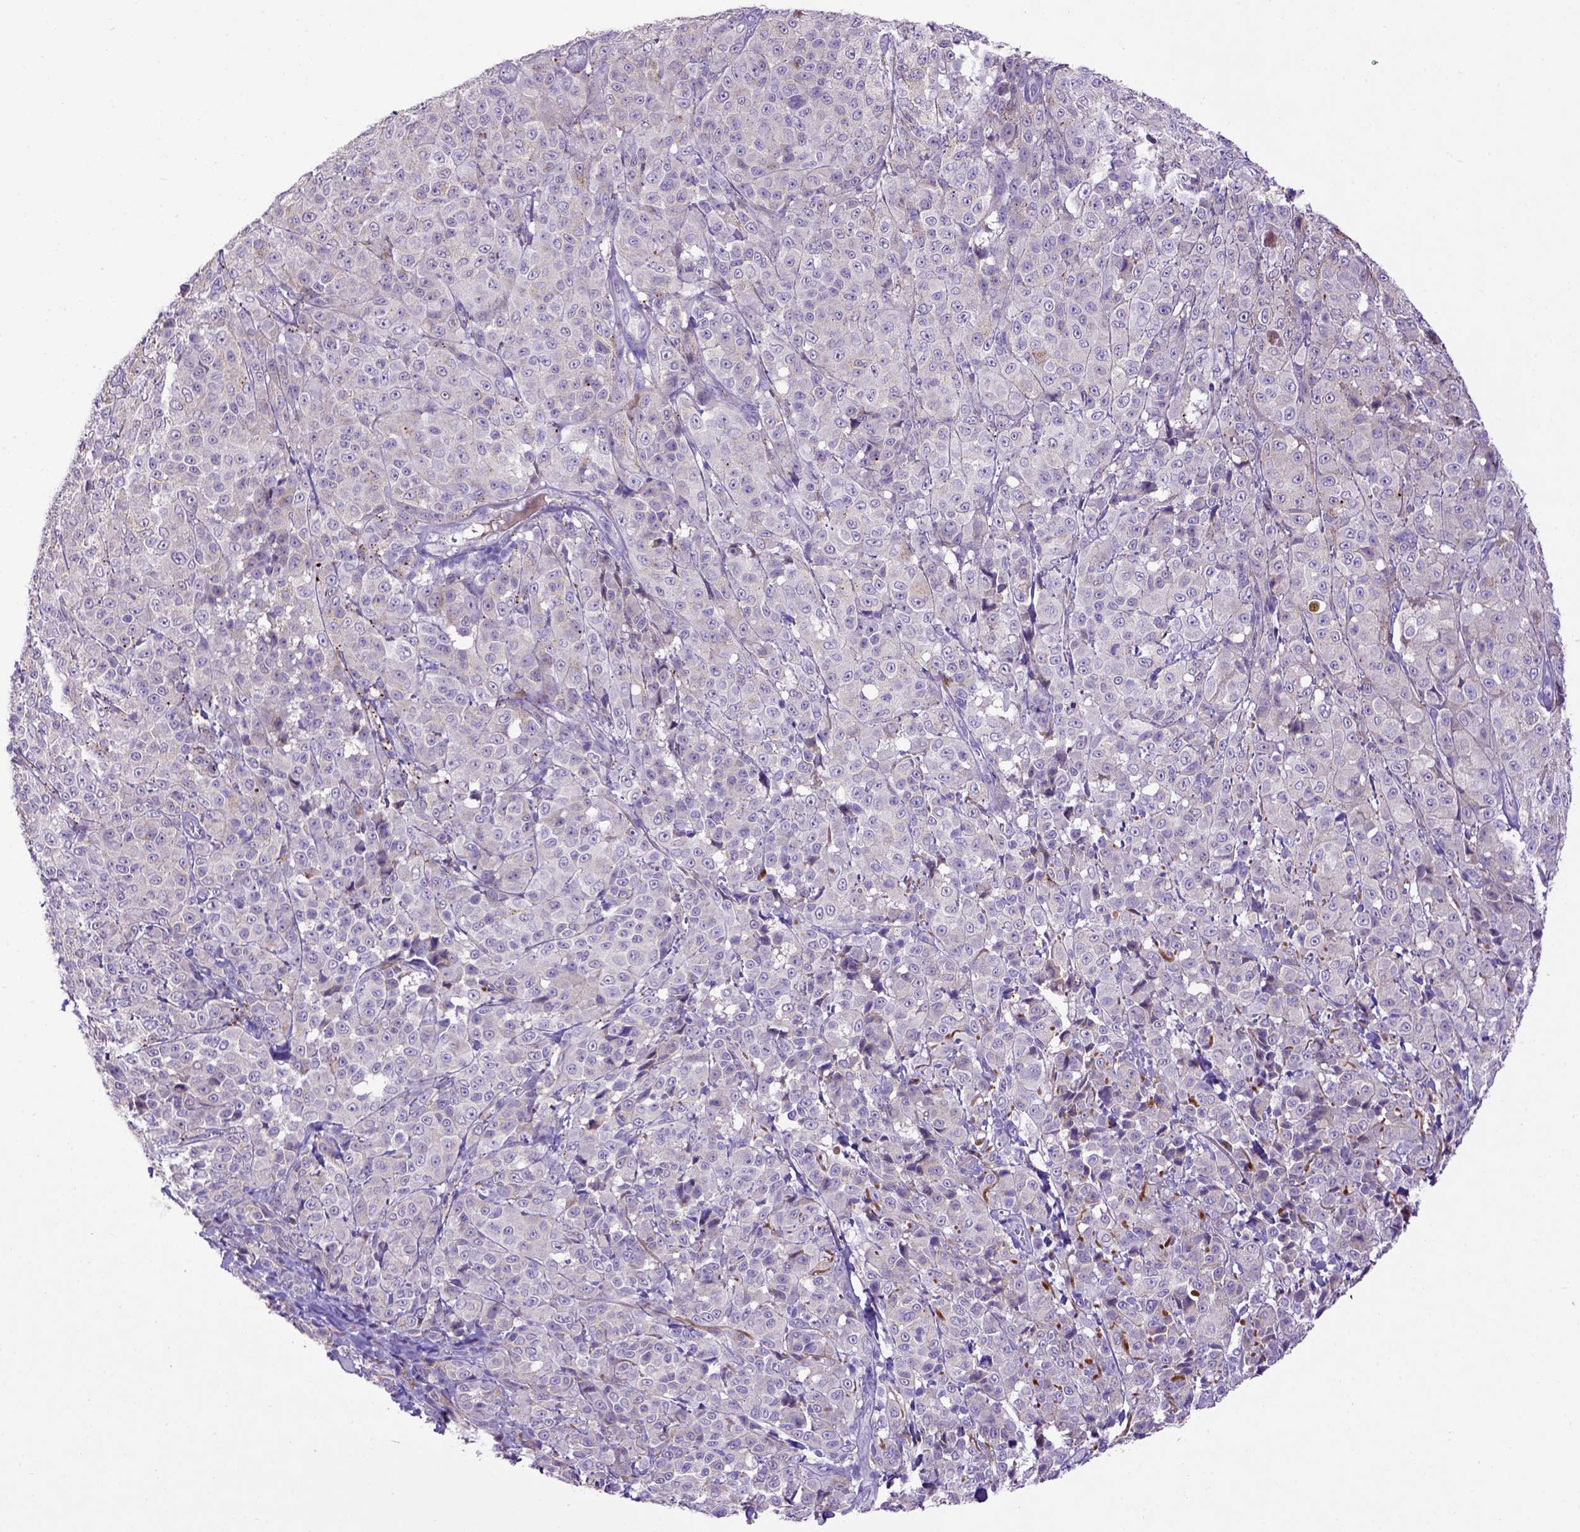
{"staining": {"intensity": "negative", "quantity": "none", "location": "none"}, "tissue": "melanoma", "cell_type": "Tumor cells", "image_type": "cancer", "snomed": [{"axis": "morphology", "description": "Malignant melanoma, NOS"}, {"axis": "topography", "description": "Skin"}], "caption": "Immunohistochemical staining of malignant melanoma reveals no significant positivity in tumor cells. Nuclei are stained in blue.", "gene": "ADAM12", "patient": {"sex": "male", "age": 89}}